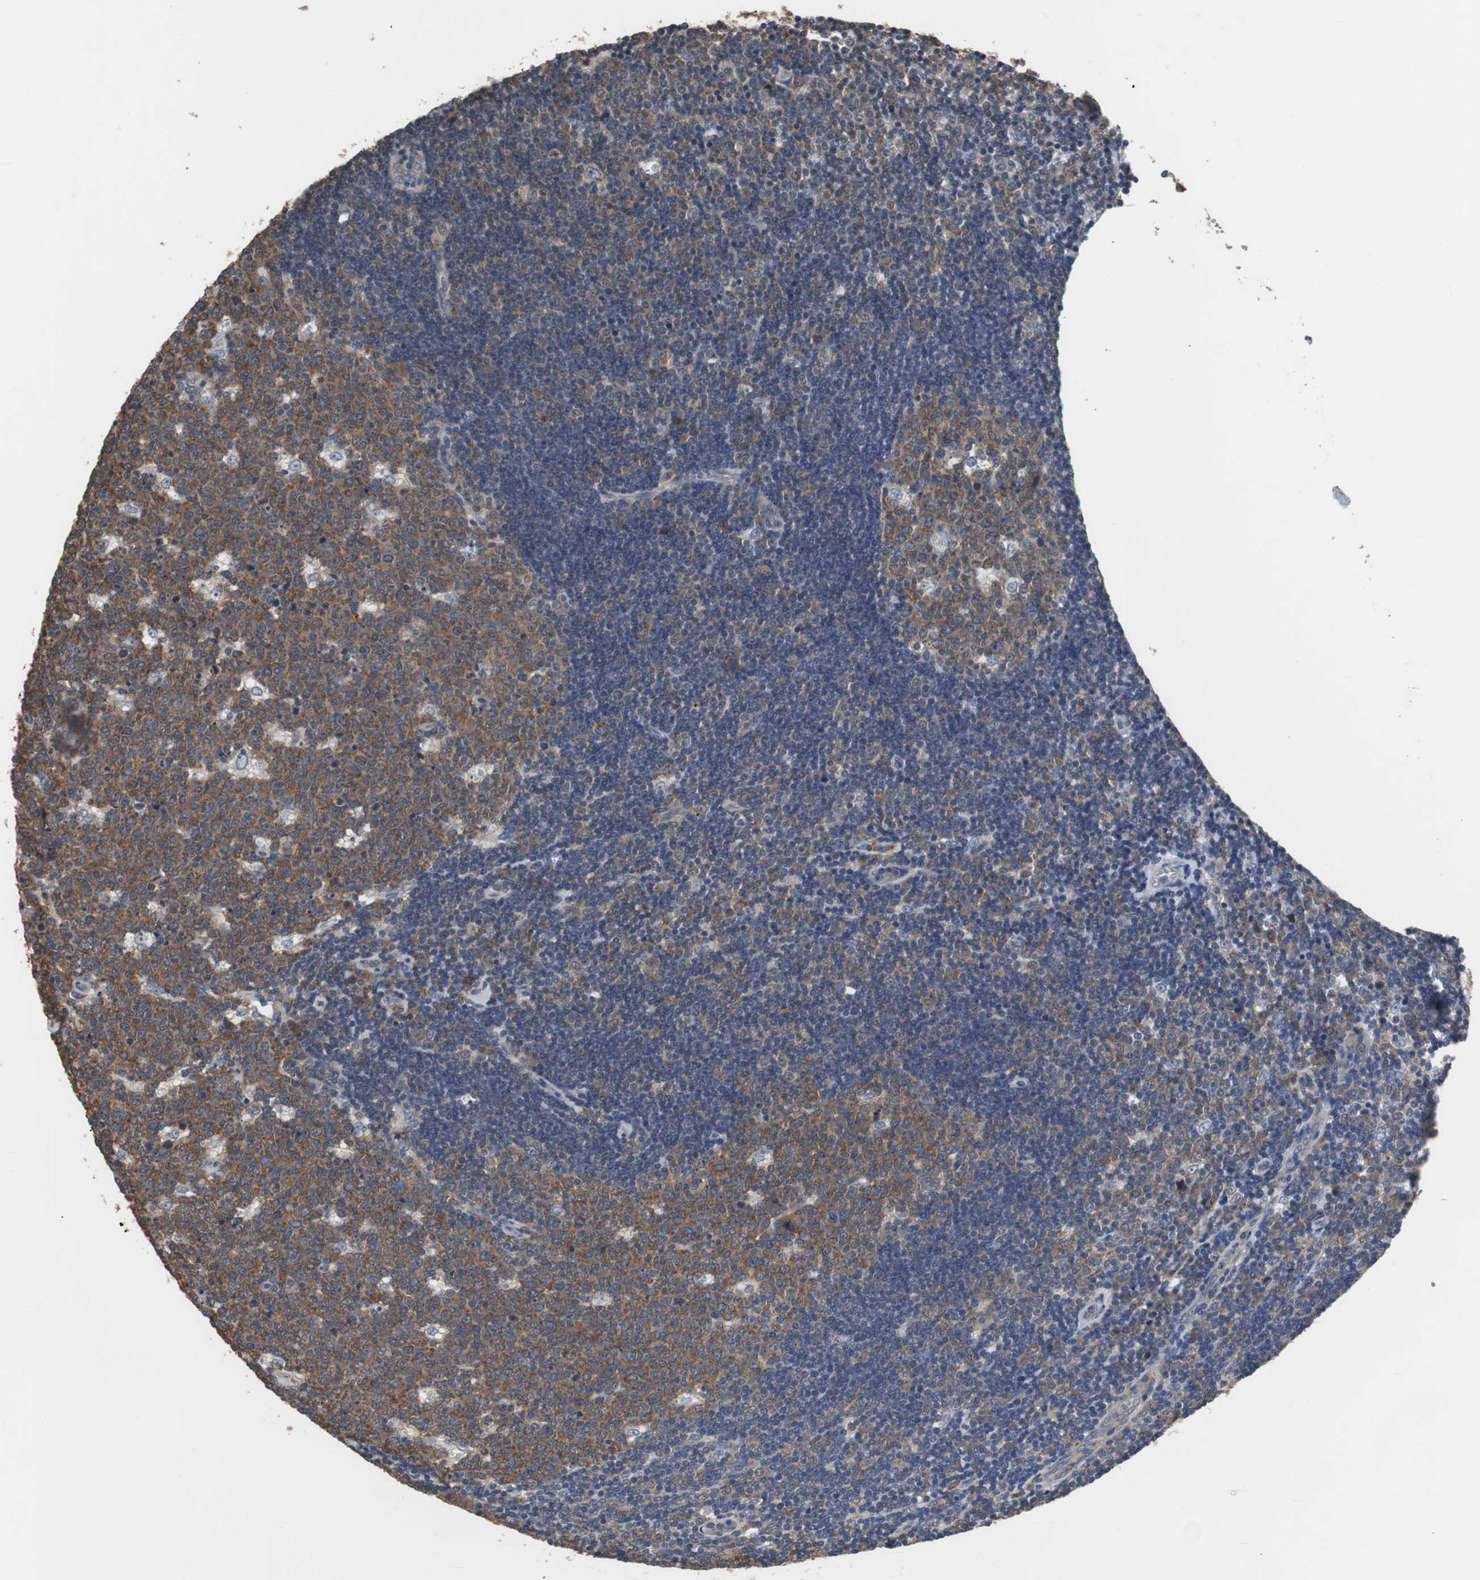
{"staining": {"intensity": "moderate", "quantity": ">75%", "location": "cytoplasmic/membranous"}, "tissue": "lymph node", "cell_type": "Germinal center cells", "image_type": "normal", "snomed": [{"axis": "morphology", "description": "Normal tissue, NOS"}, {"axis": "topography", "description": "Lymph node"}, {"axis": "topography", "description": "Salivary gland"}], "caption": "Immunohistochemical staining of unremarkable human lymph node demonstrates >75% levels of moderate cytoplasmic/membranous protein staining in about >75% of germinal center cells.", "gene": "USP10", "patient": {"sex": "male", "age": 8}}